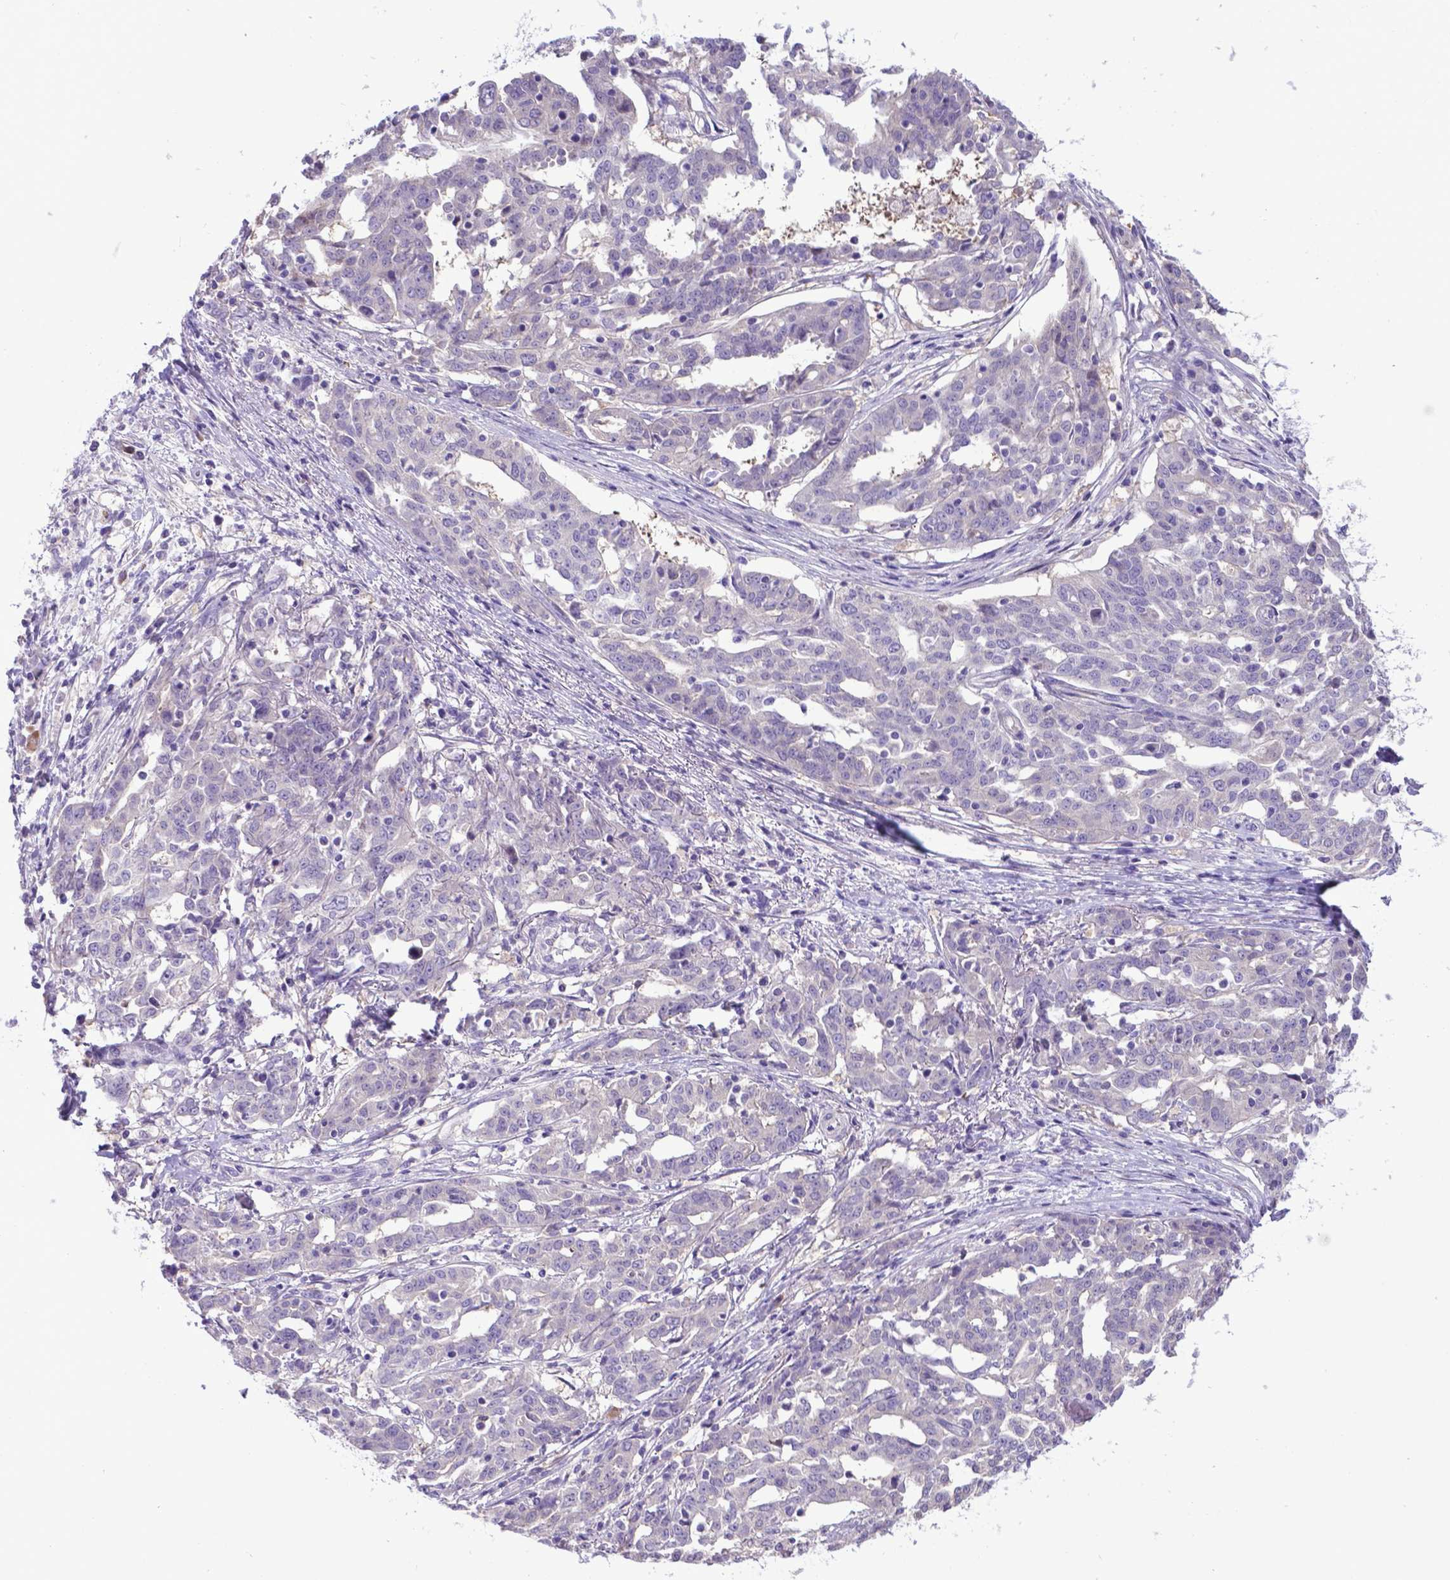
{"staining": {"intensity": "negative", "quantity": "none", "location": "none"}, "tissue": "ovarian cancer", "cell_type": "Tumor cells", "image_type": "cancer", "snomed": [{"axis": "morphology", "description": "Cystadenocarcinoma, serous, NOS"}, {"axis": "topography", "description": "Ovary"}], "caption": "Immunohistochemistry micrograph of ovarian cancer stained for a protein (brown), which exhibits no expression in tumor cells.", "gene": "ADRA2B", "patient": {"sex": "female", "age": 67}}